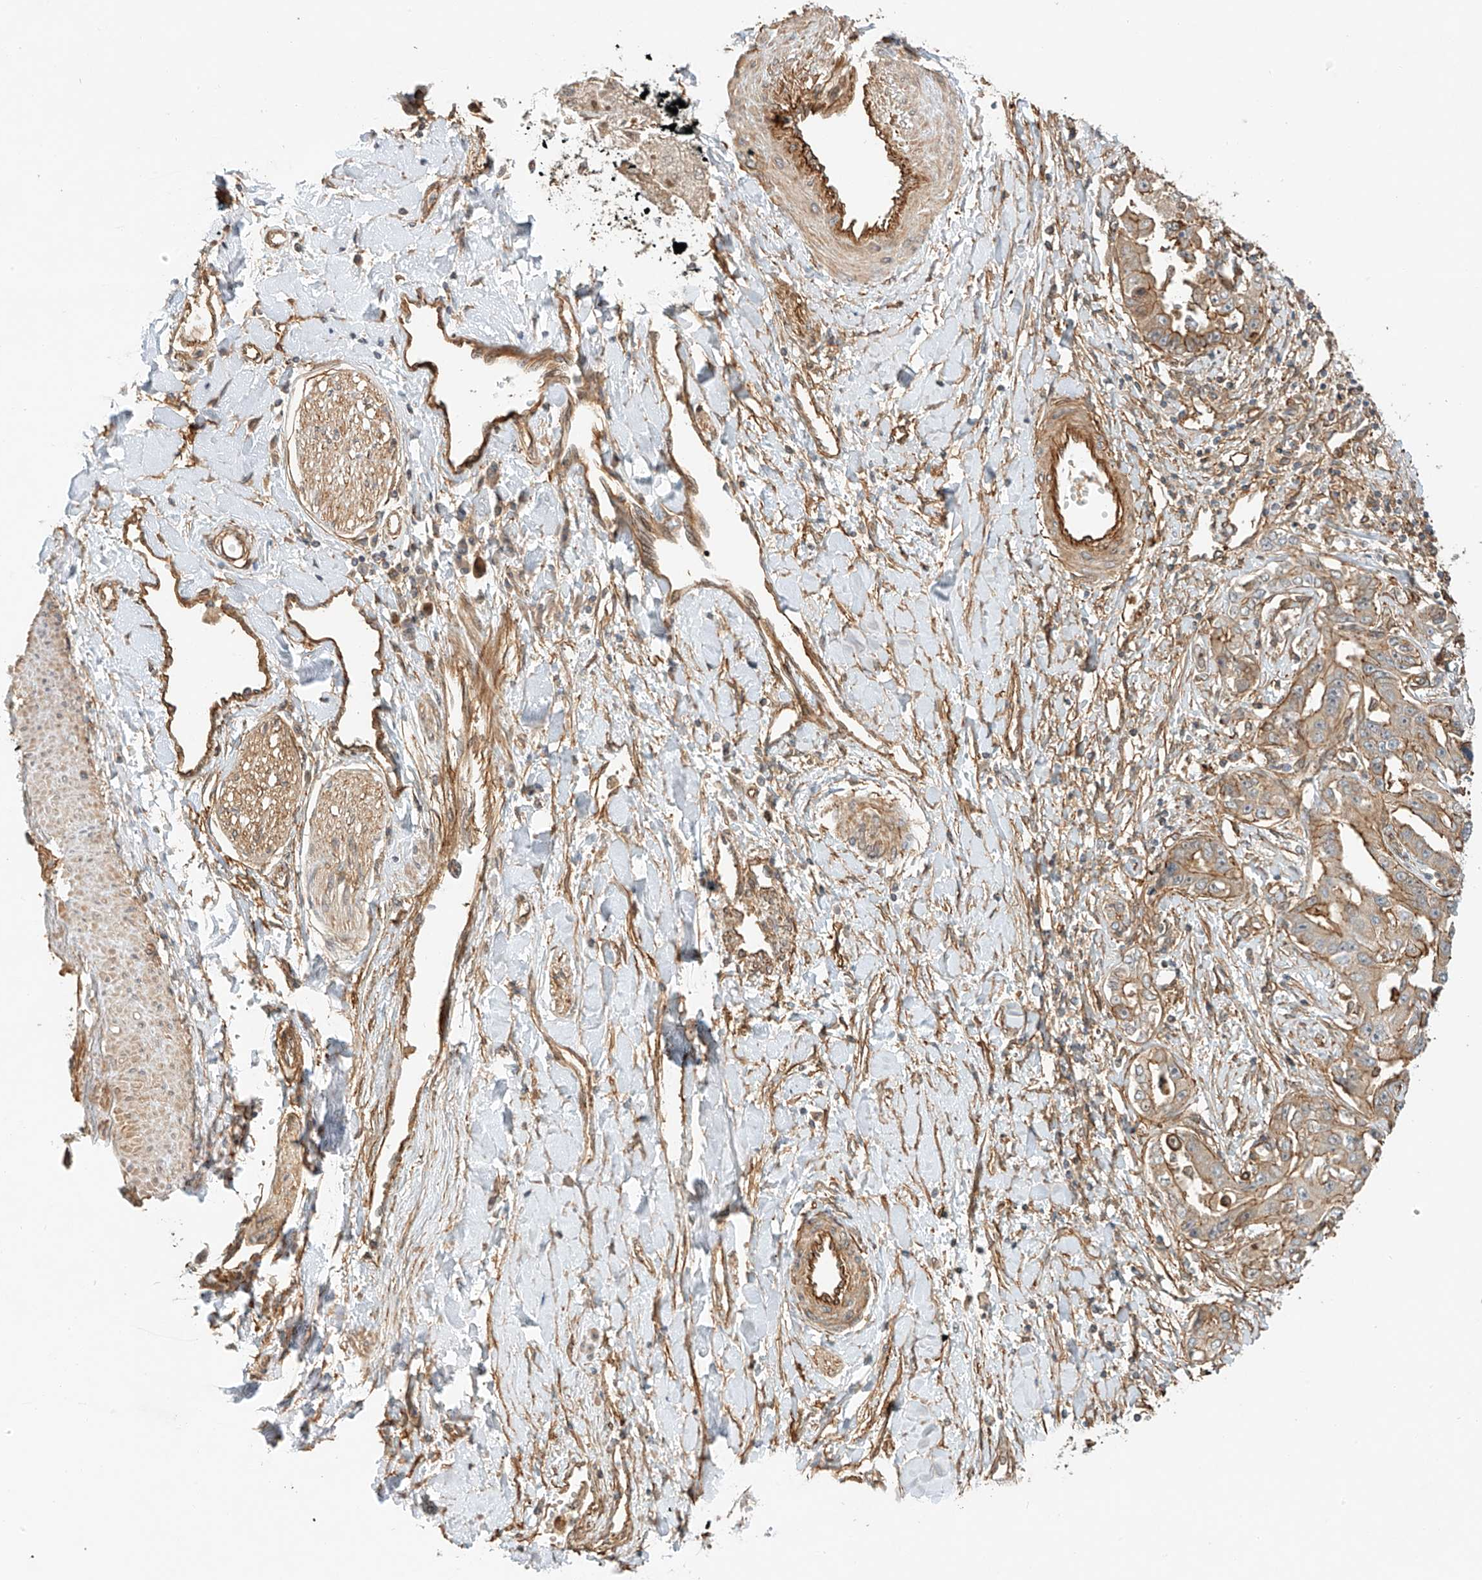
{"staining": {"intensity": "moderate", "quantity": "<25%", "location": "cytoplasmic/membranous"}, "tissue": "liver cancer", "cell_type": "Tumor cells", "image_type": "cancer", "snomed": [{"axis": "morphology", "description": "Cholangiocarcinoma"}, {"axis": "topography", "description": "Liver"}], "caption": "Immunohistochemical staining of cholangiocarcinoma (liver) displays low levels of moderate cytoplasmic/membranous expression in about <25% of tumor cells.", "gene": "CSMD3", "patient": {"sex": "male", "age": 59}}